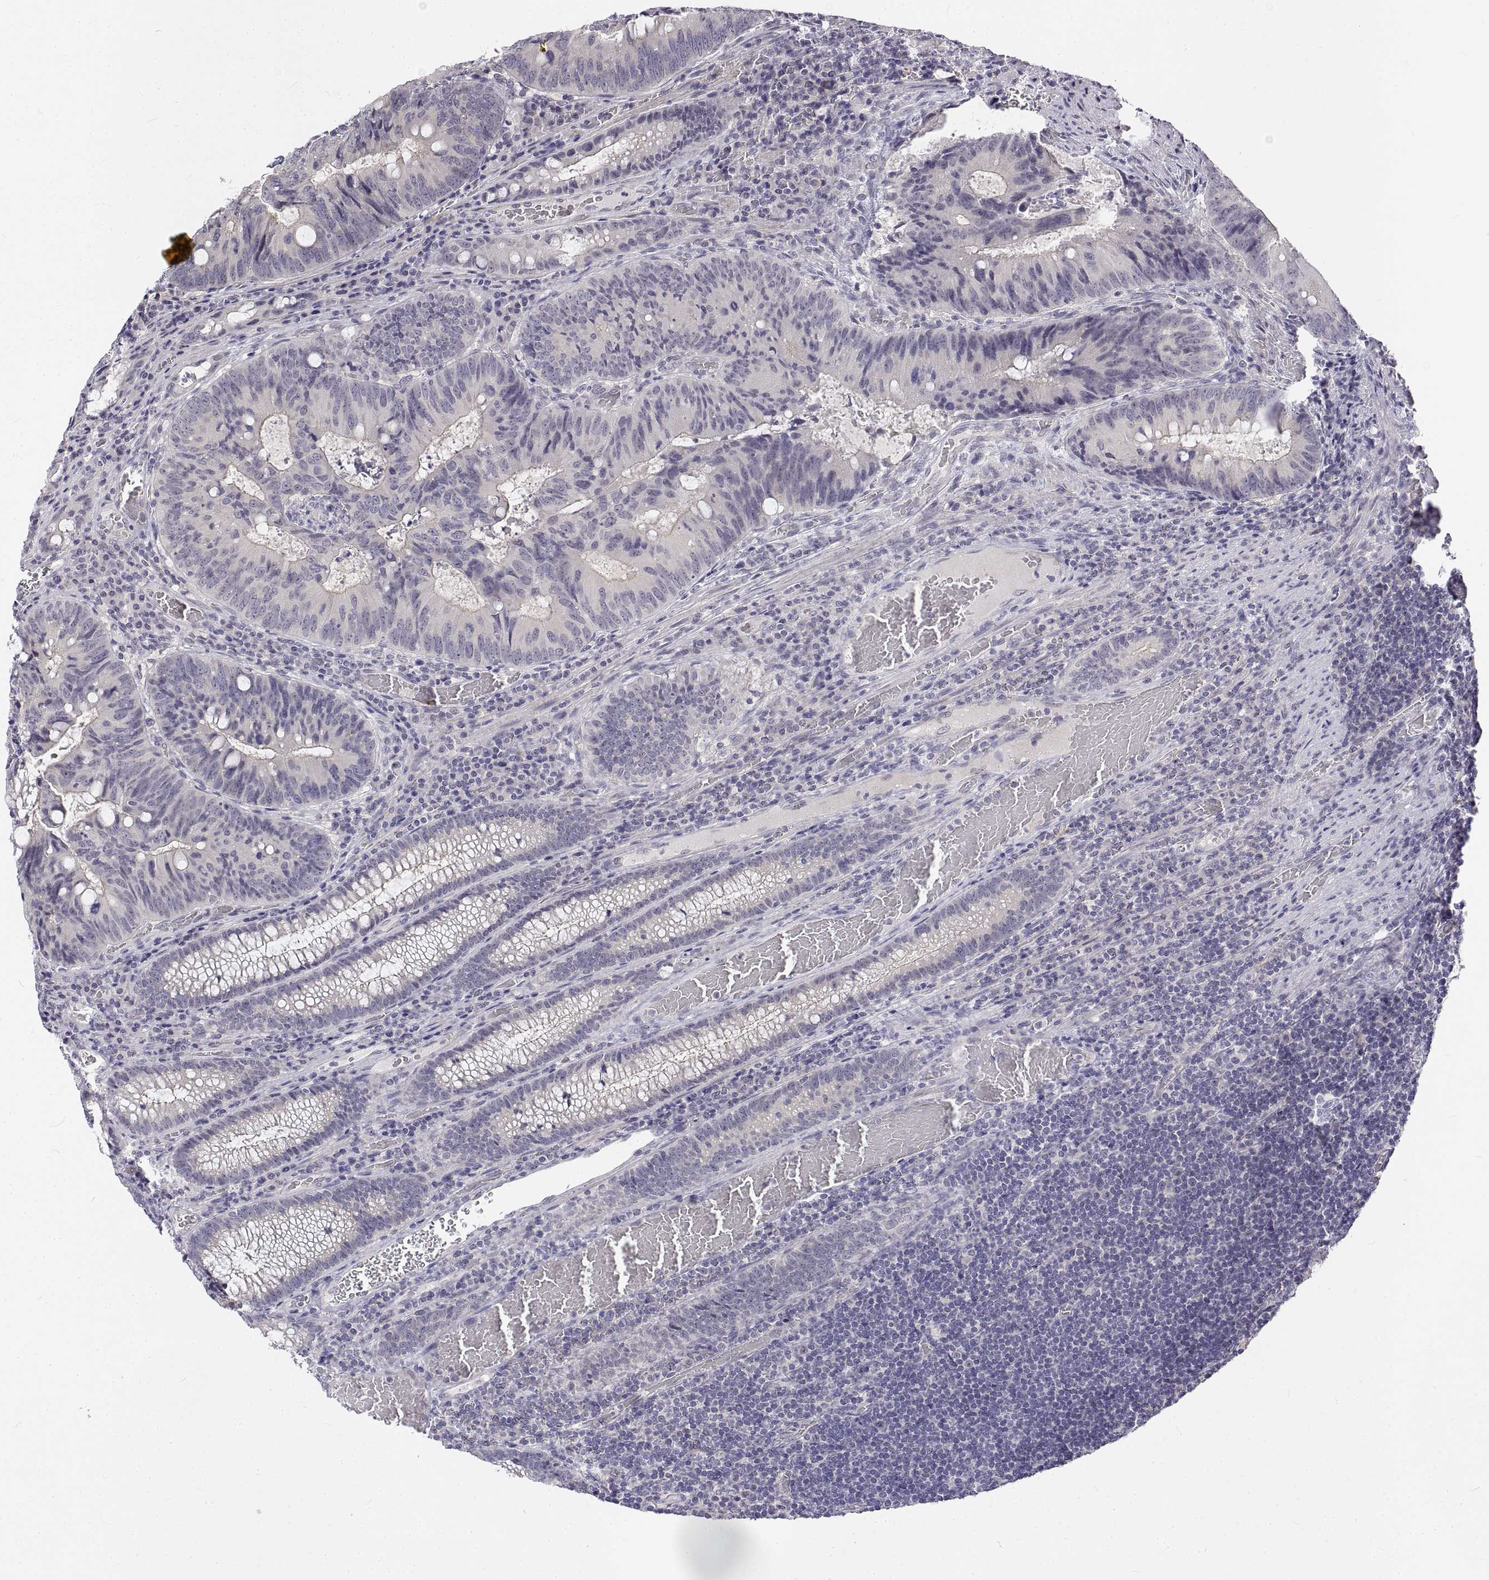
{"staining": {"intensity": "negative", "quantity": "none", "location": "none"}, "tissue": "colorectal cancer", "cell_type": "Tumor cells", "image_type": "cancer", "snomed": [{"axis": "morphology", "description": "Adenocarcinoma, NOS"}, {"axis": "topography", "description": "Colon"}], "caption": "Colorectal cancer was stained to show a protein in brown. There is no significant expression in tumor cells.", "gene": "ANO2", "patient": {"sex": "male", "age": 67}}